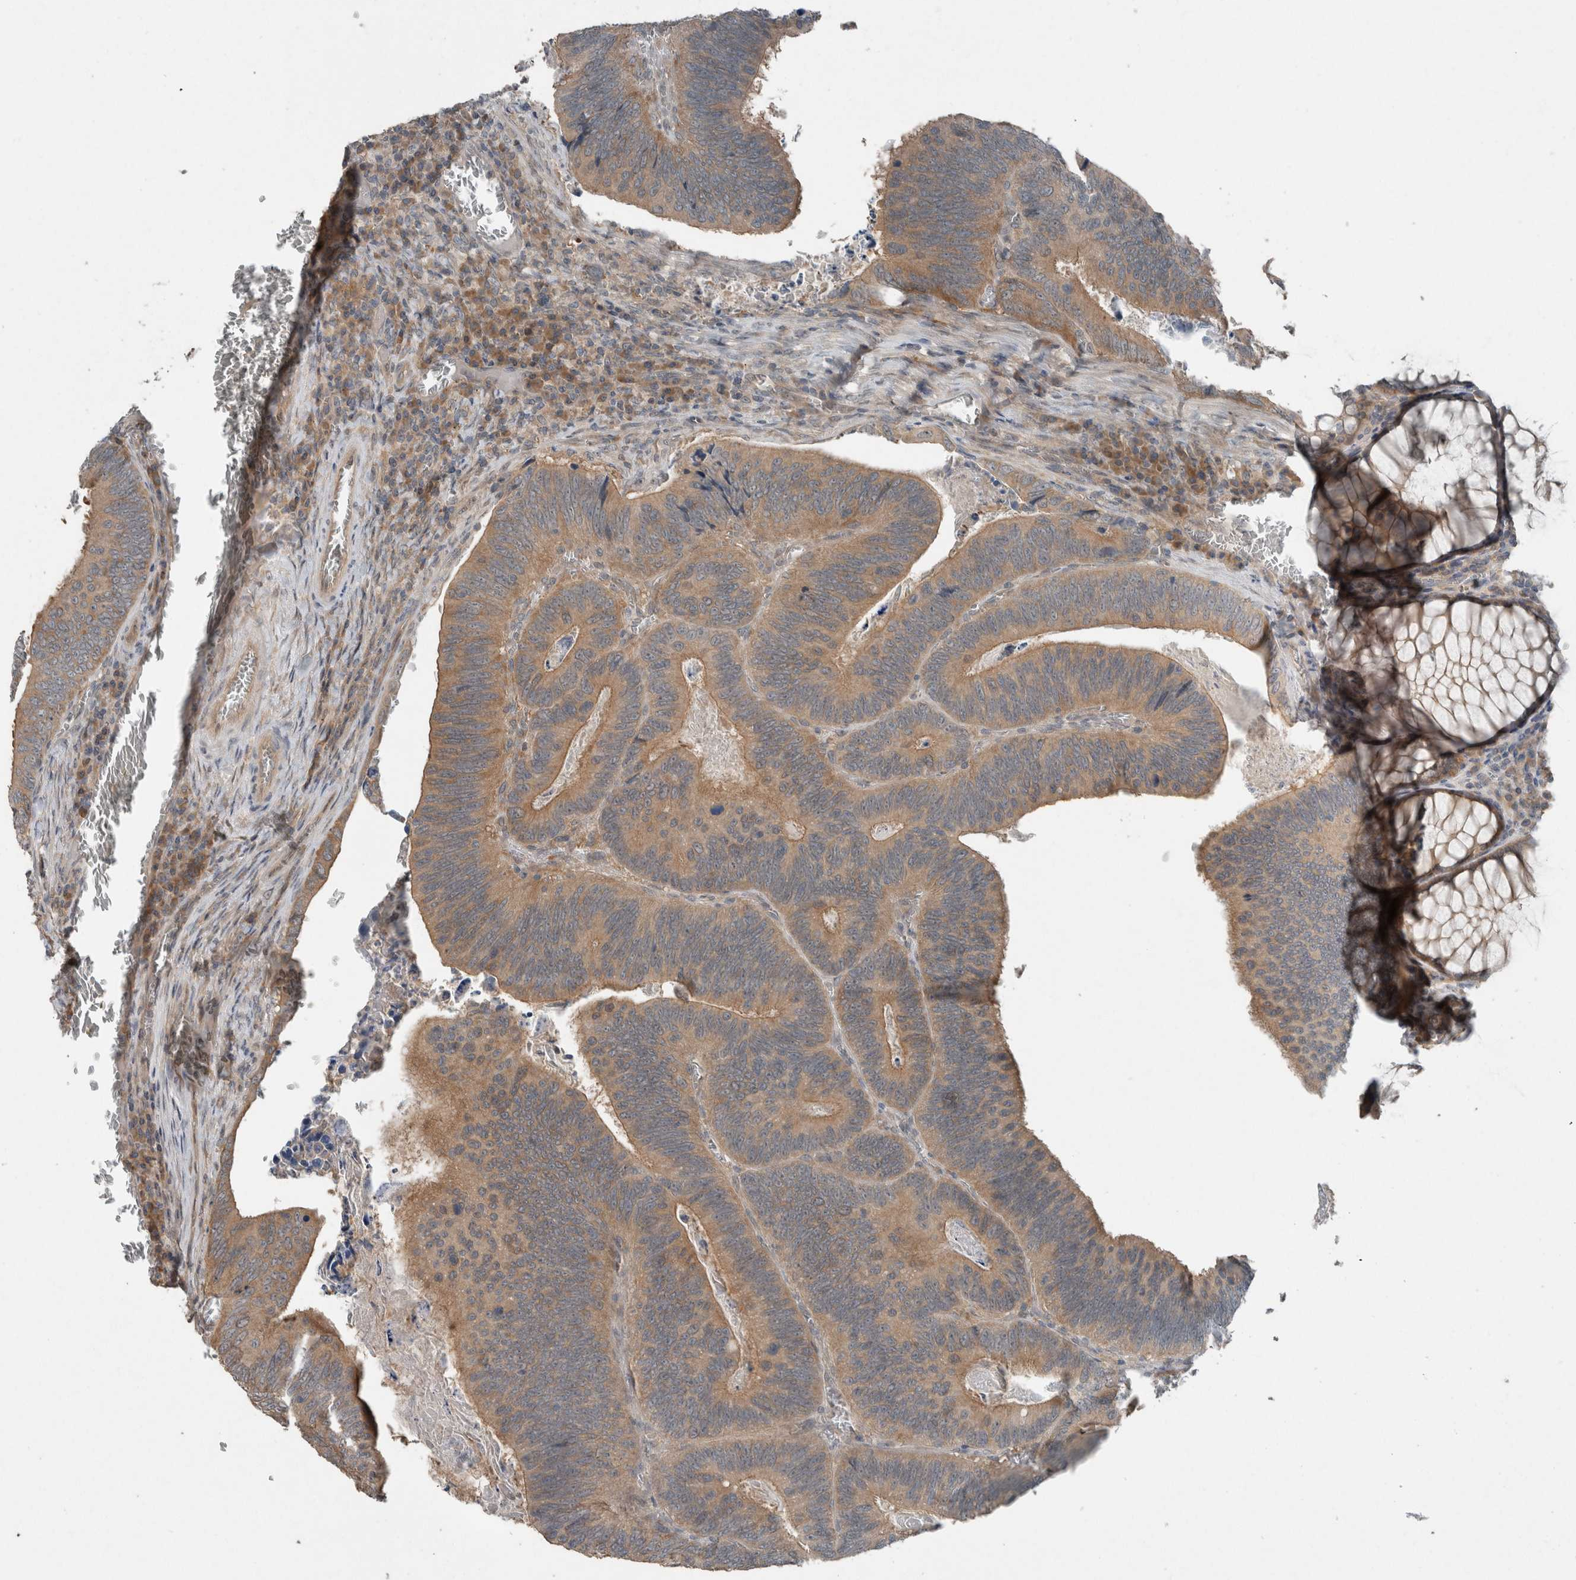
{"staining": {"intensity": "weak", "quantity": ">75%", "location": "cytoplasmic/membranous"}, "tissue": "colorectal cancer", "cell_type": "Tumor cells", "image_type": "cancer", "snomed": [{"axis": "morphology", "description": "Inflammation, NOS"}, {"axis": "morphology", "description": "Adenocarcinoma, NOS"}, {"axis": "topography", "description": "Colon"}], "caption": "High-magnification brightfield microscopy of colorectal cancer stained with DAB (brown) and counterstained with hematoxylin (blue). tumor cells exhibit weak cytoplasmic/membranous positivity is identified in about>75% of cells.", "gene": "KNTC1", "patient": {"sex": "male", "age": 72}}